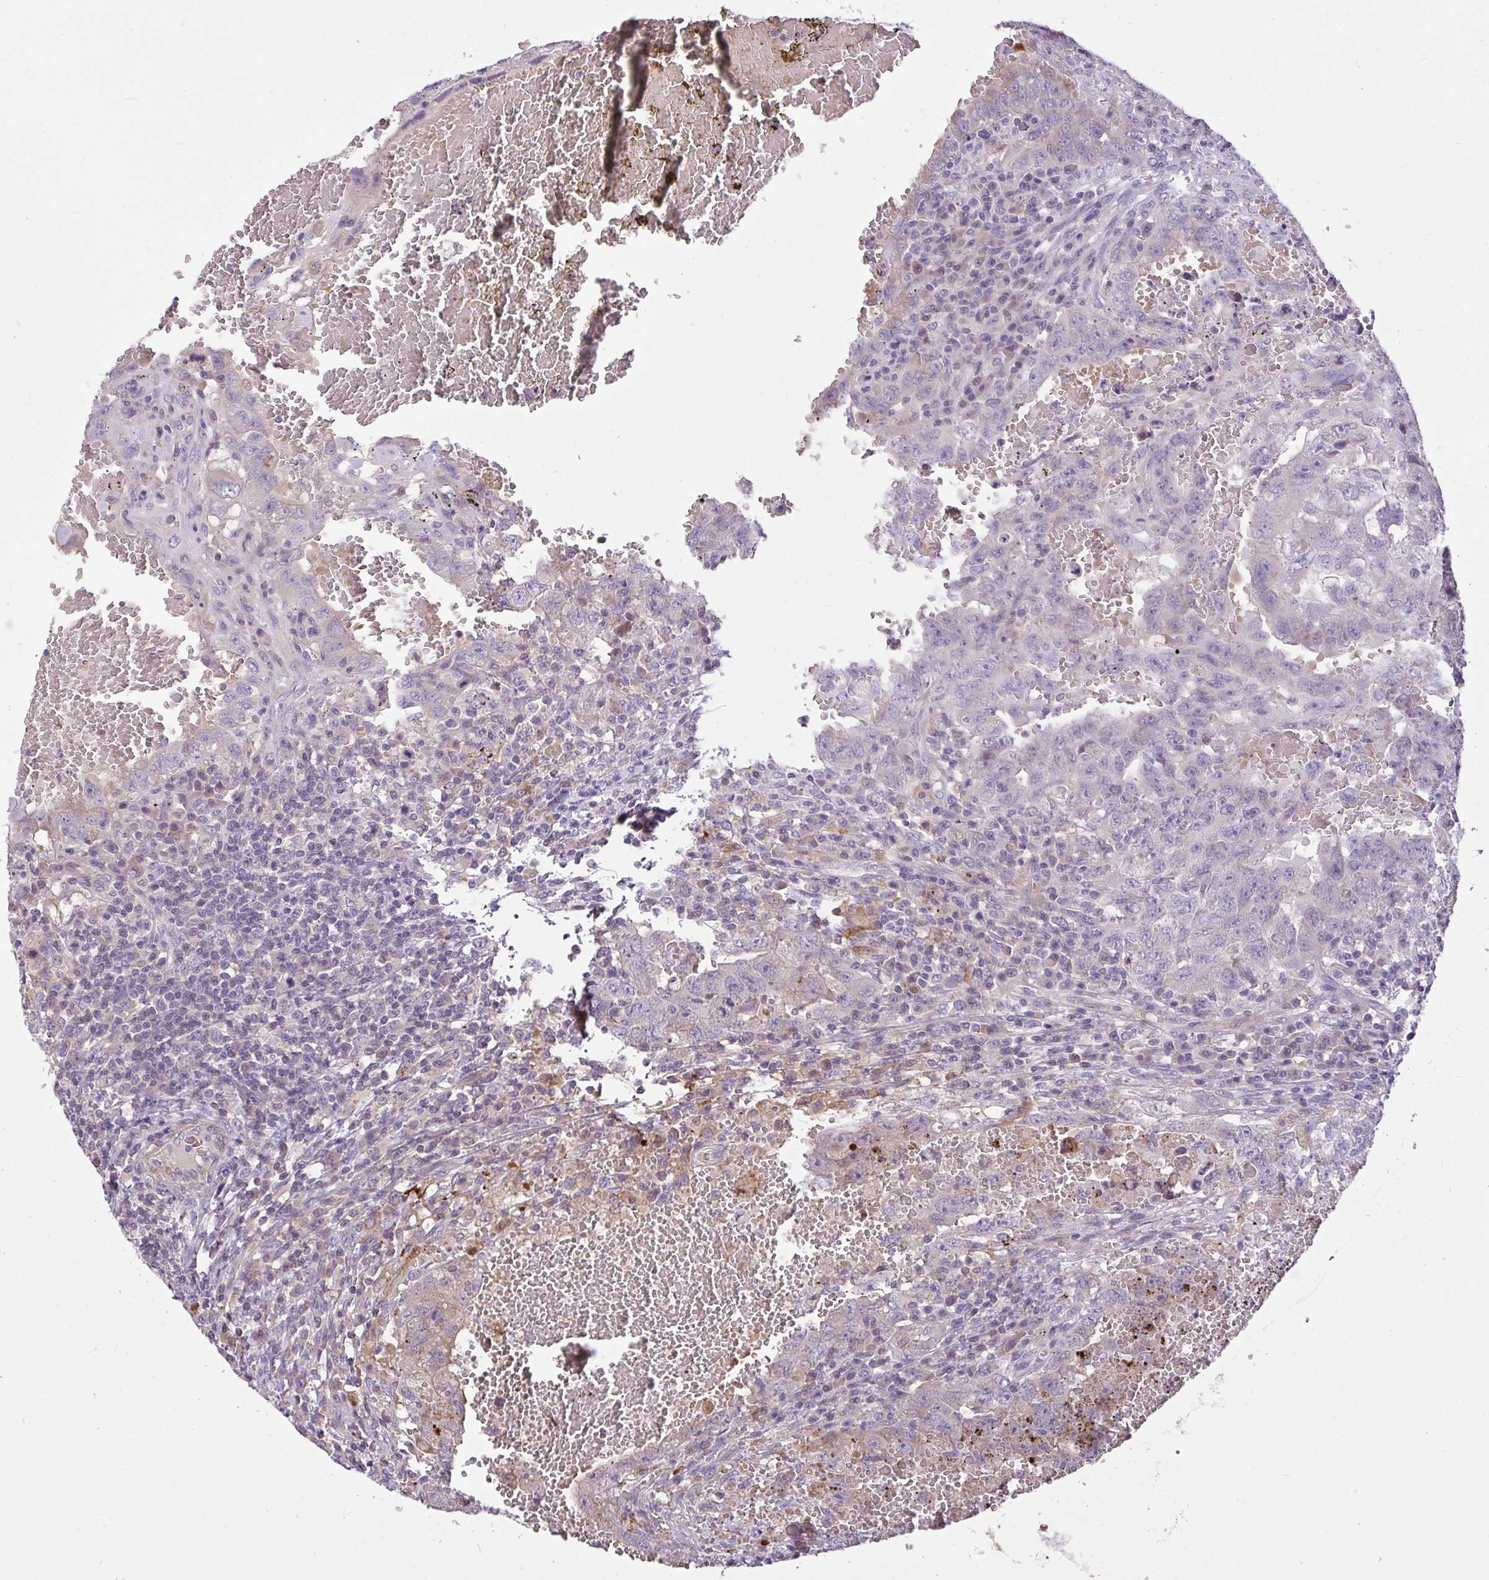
{"staining": {"intensity": "negative", "quantity": "none", "location": "none"}, "tissue": "testis cancer", "cell_type": "Tumor cells", "image_type": "cancer", "snomed": [{"axis": "morphology", "description": "Carcinoma, Embryonal, NOS"}, {"axis": "topography", "description": "Testis"}], "caption": "The histopathology image displays no staining of tumor cells in testis cancer (embryonal carcinoma).", "gene": "MOCS1", "patient": {"sex": "male", "age": 26}}